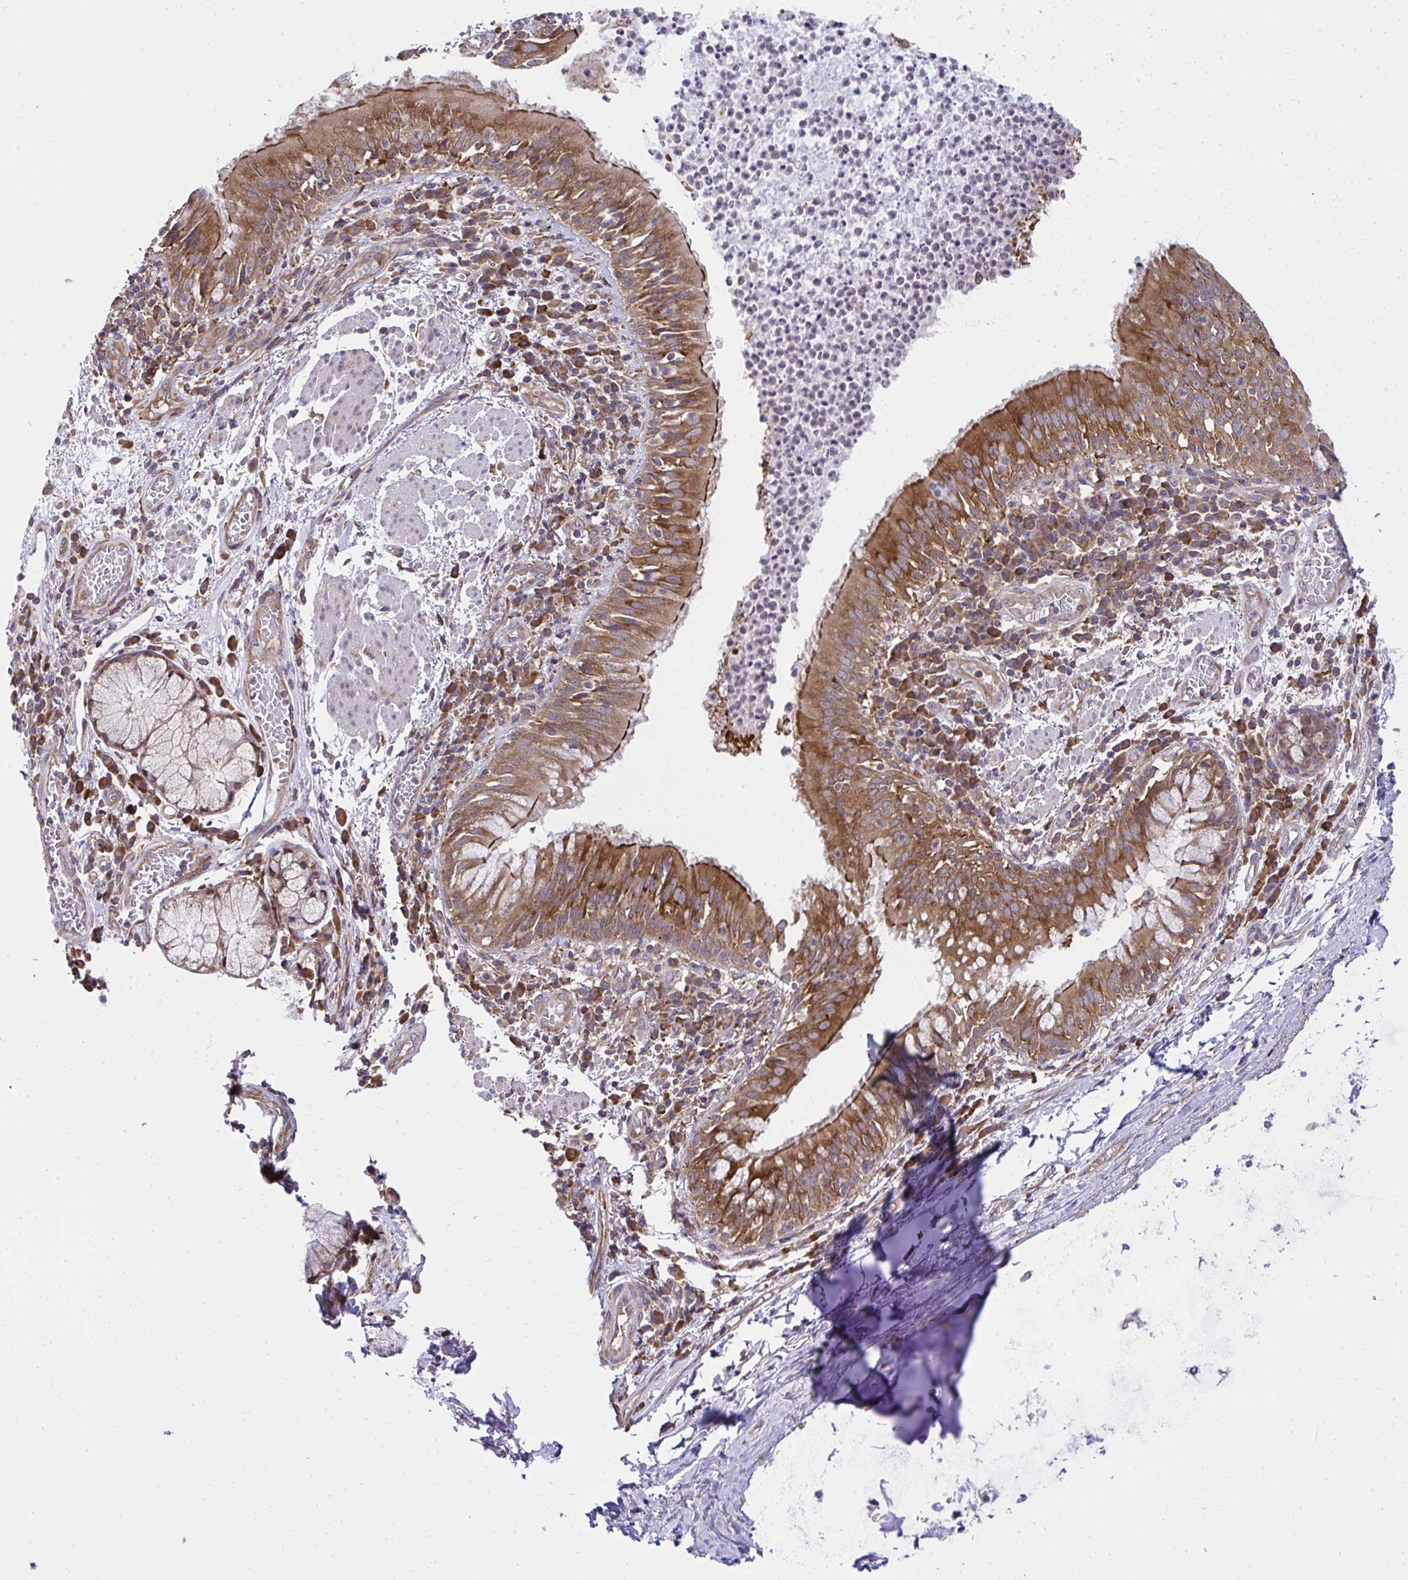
{"staining": {"intensity": "strong", "quantity": ">75%", "location": "cytoplasmic/membranous"}, "tissue": "bronchus", "cell_type": "Respiratory epithelial cells", "image_type": "normal", "snomed": [{"axis": "morphology", "description": "Normal tissue, NOS"}, {"axis": "topography", "description": "Lymph node"}, {"axis": "topography", "description": "Bronchus"}], "caption": "Immunohistochemistry (IHC) of normal human bronchus exhibits high levels of strong cytoplasmic/membranous staining in about >75% of respiratory epithelial cells. (IHC, brightfield microscopy, high magnification).", "gene": "RPS7", "patient": {"sex": "male", "age": 56}}